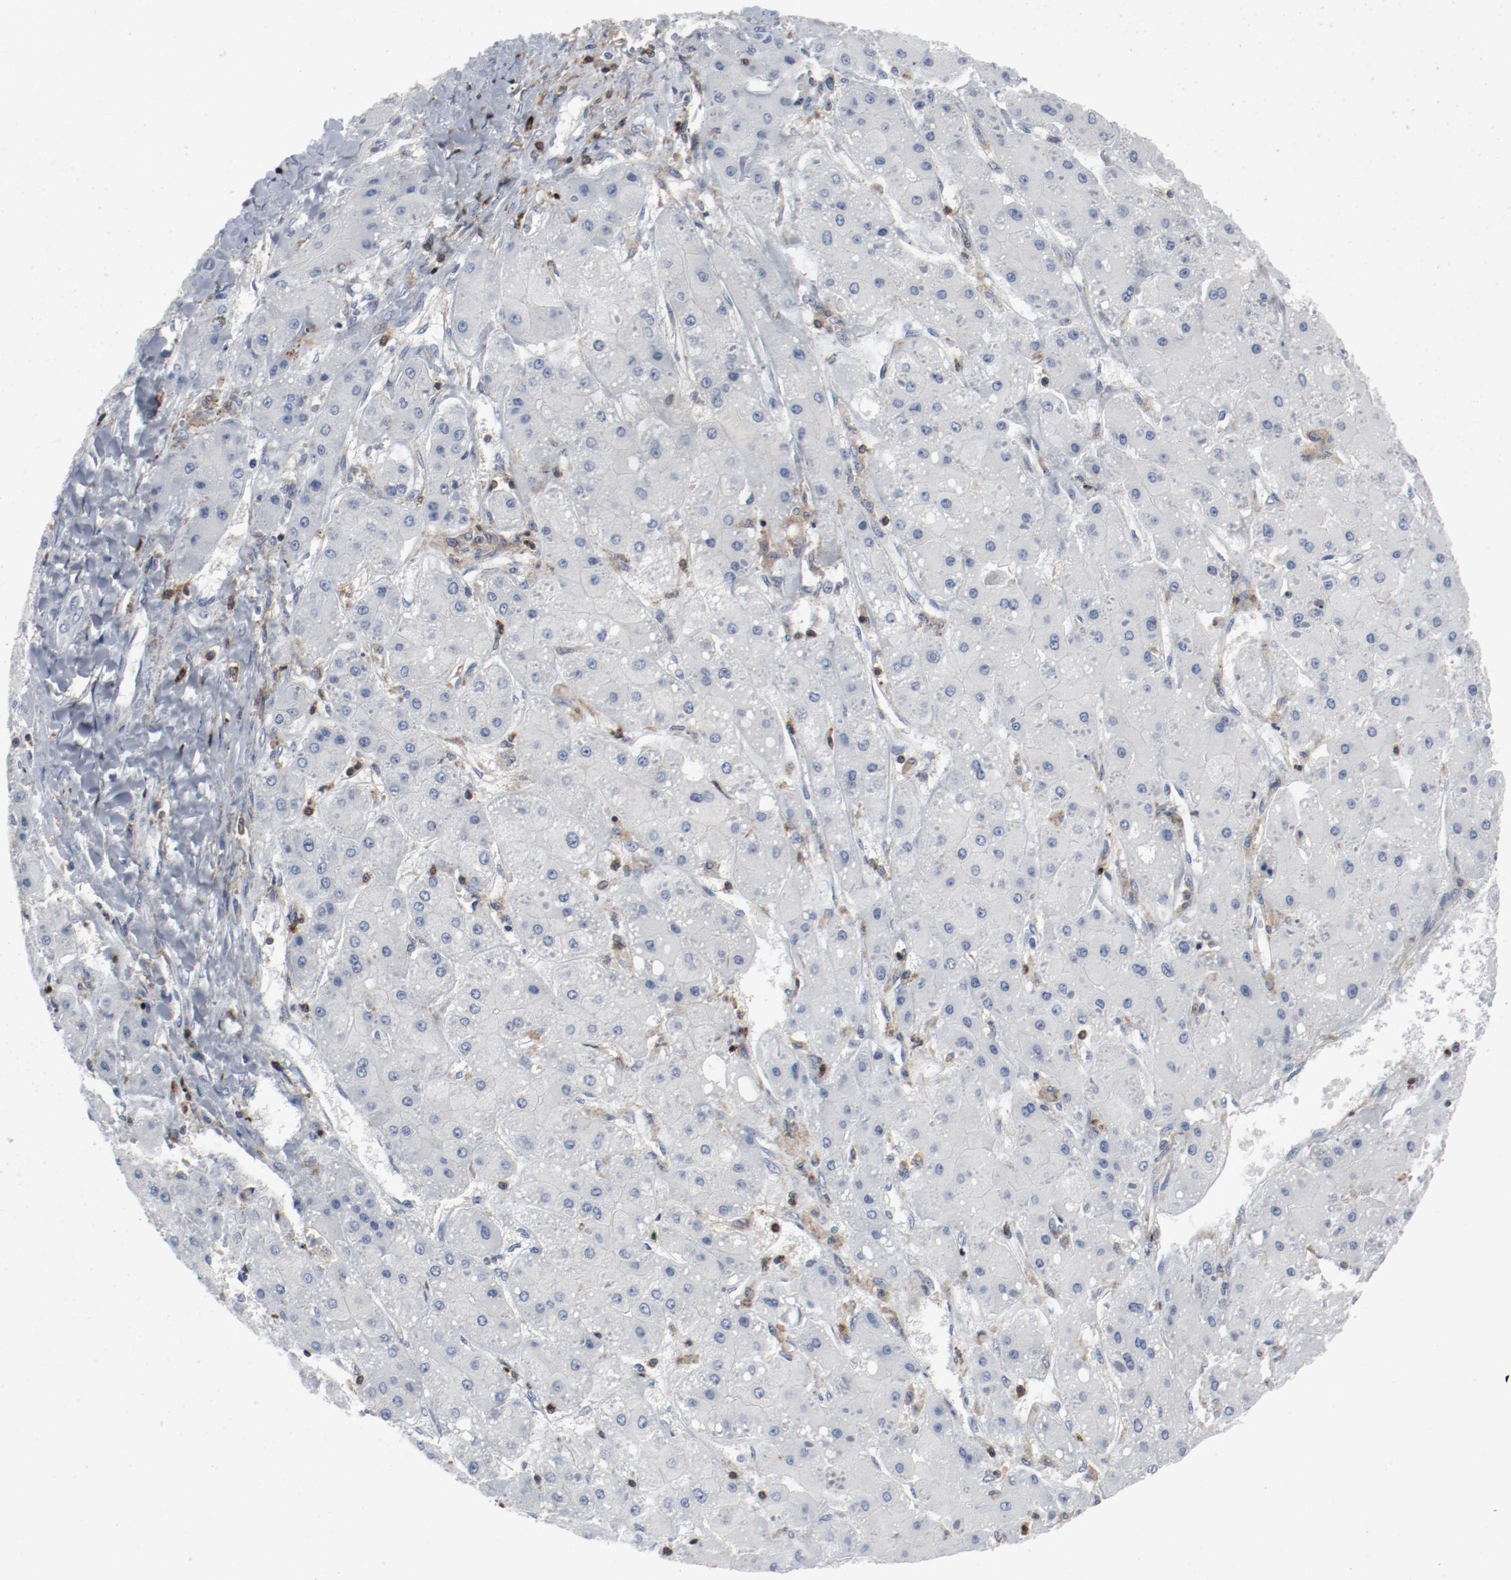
{"staining": {"intensity": "negative", "quantity": "none", "location": "none"}, "tissue": "liver cancer", "cell_type": "Tumor cells", "image_type": "cancer", "snomed": [{"axis": "morphology", "description": "Carcinoma, Hepatocellular, NOS"}, {"axis": "topography", "description": "Liver"}], "caption": "The photomicrograph displays no staining of tumor cells in liver hepatocellular carcinoma.", "gene": "LCP2", "patient": {"sex": "female", "age": 52}}